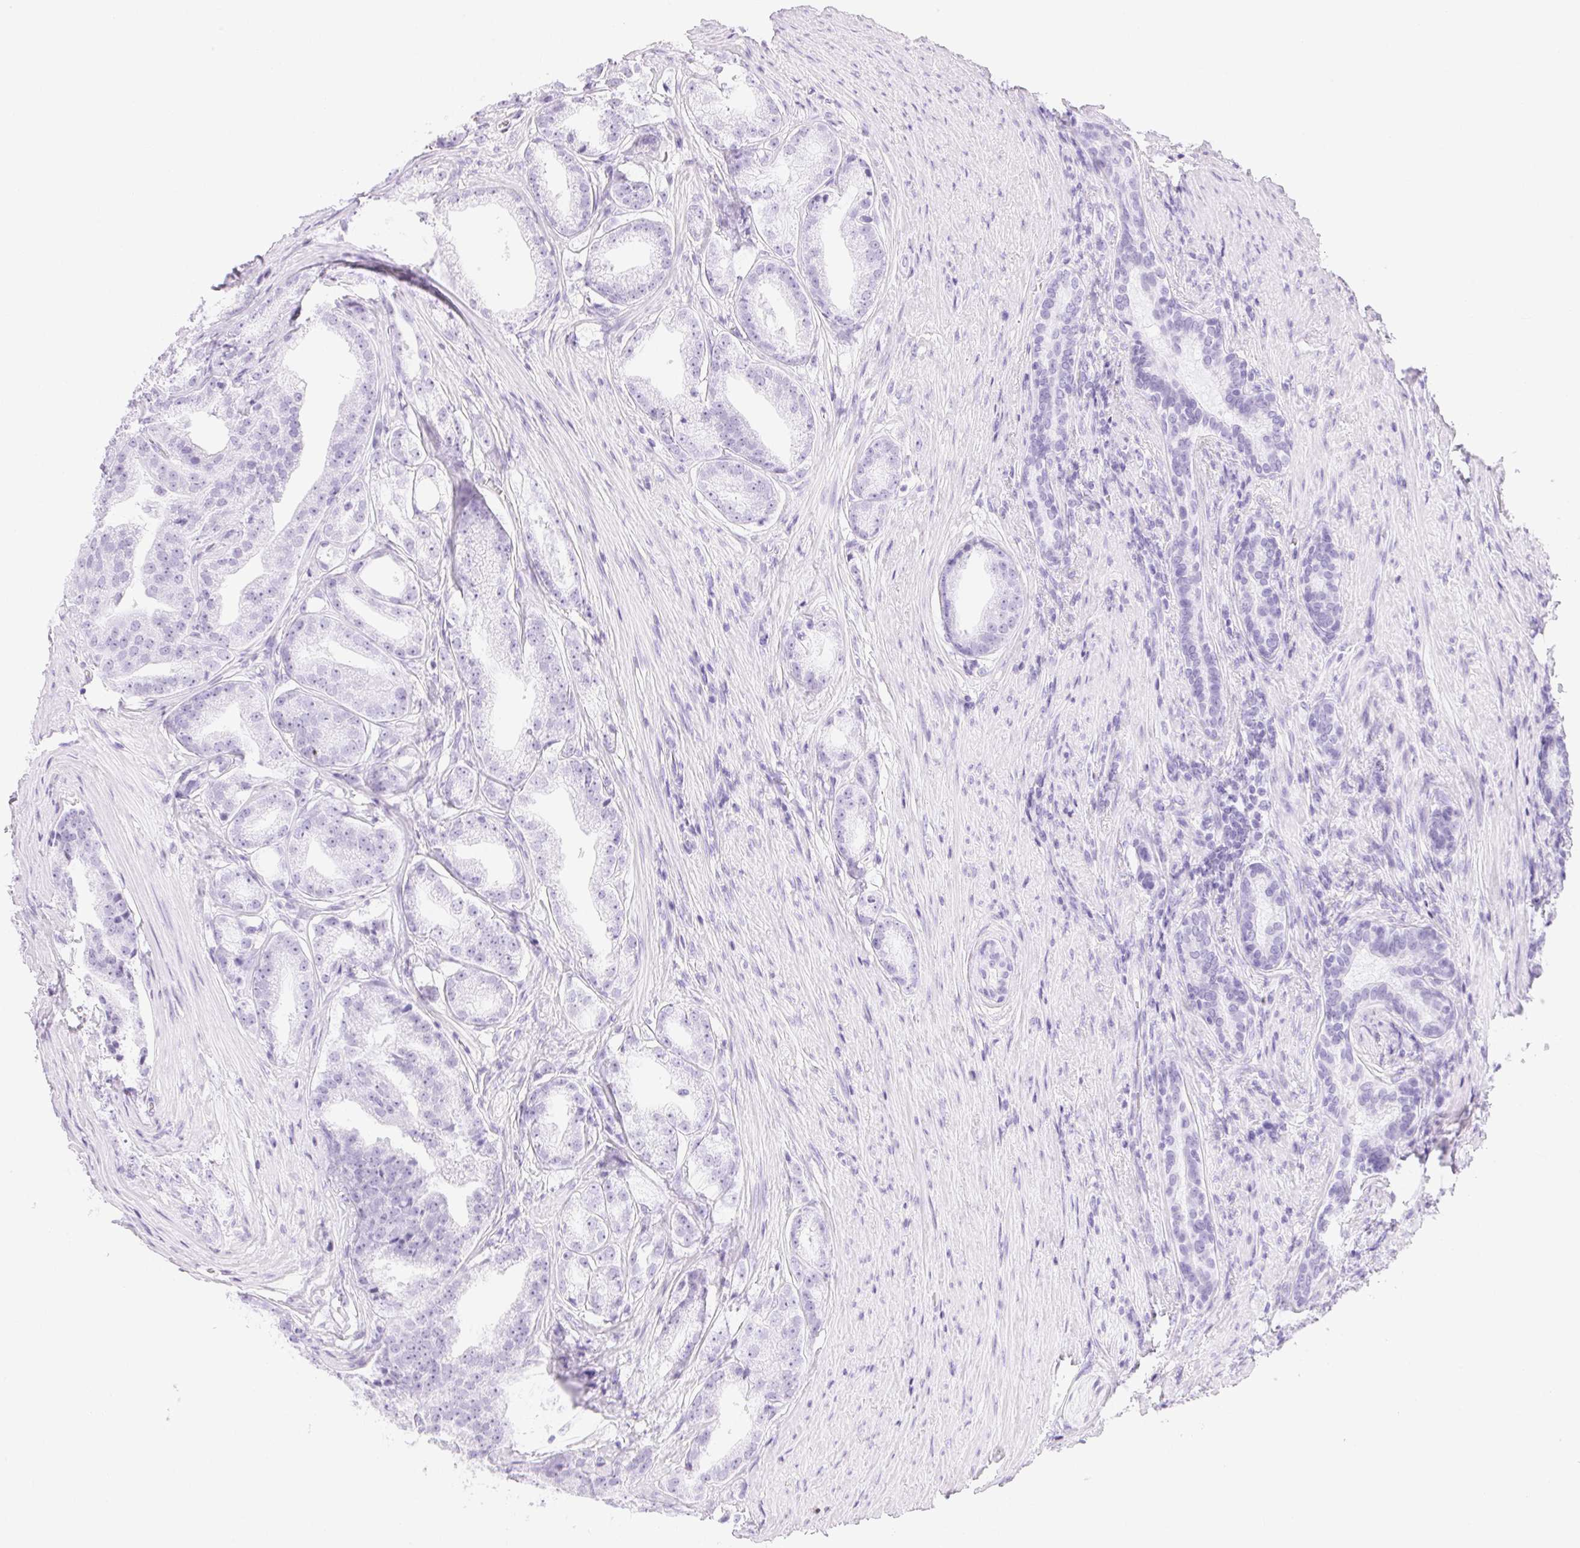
{"staining": {"intensity": "negative", "quantity": "none", "location": "none"}, "tissue": "prostate cancer", "cell_type": "Tumor cells", "image_type": "cancer", "snomed": [{"axis": "morphology", "description": "Adenocarcinoma, Low grade"}, {"axis": "topography", "description": "Prostate"}], "caption": "This is an immunohistochemistry (IHC) micrograph of human prostate cancer (adenocarcinoma (low-grade)). There is no staining in tumor cells.", "gene": "CLDN16", "patient": {"sex": "male", "age": 65}}